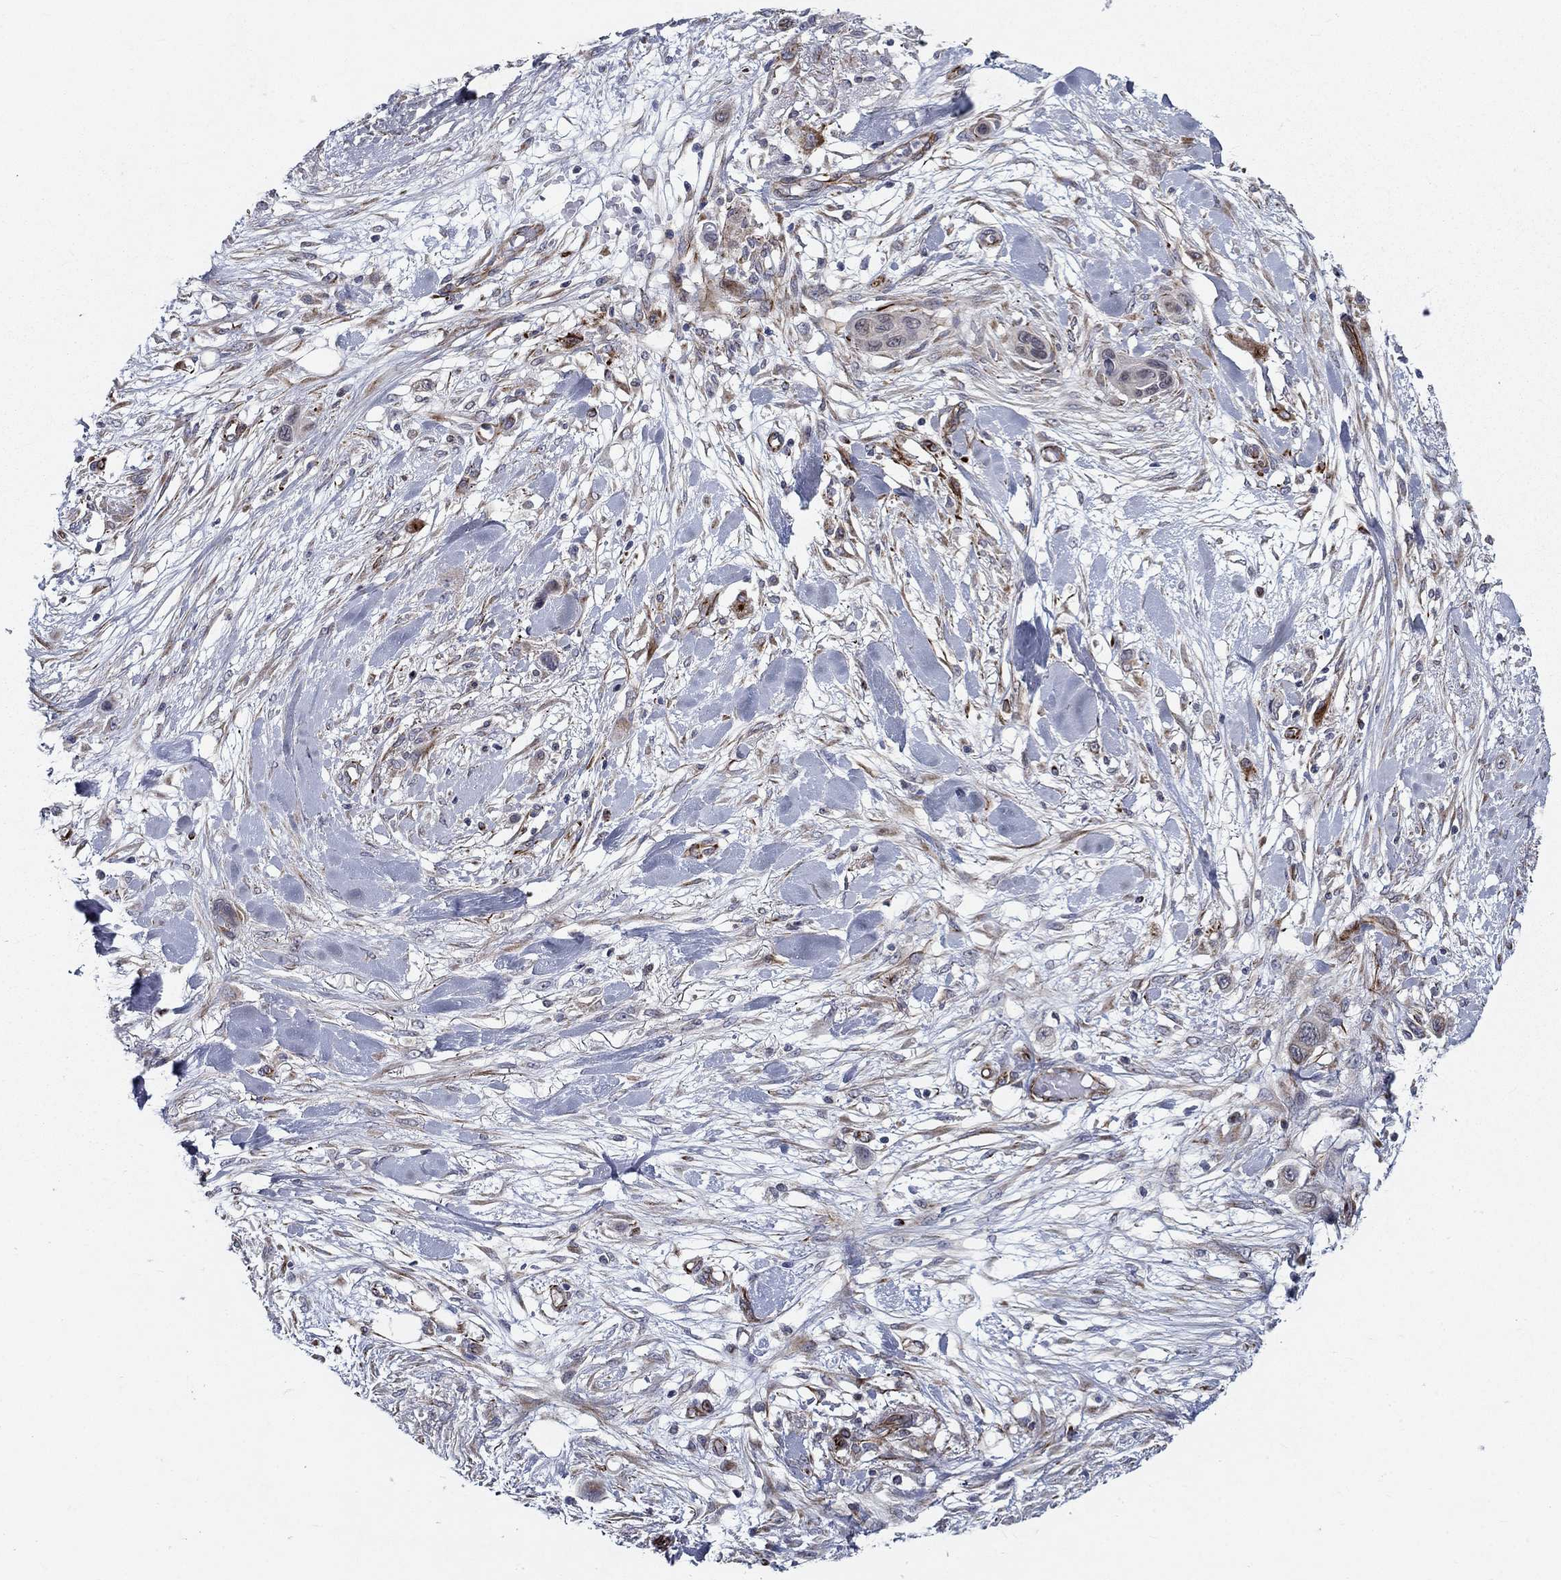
{"staining": {"intensity": "negative", "quantity": "none", "location": "none"}, "tissue": "skin cancer", "cell_type": "Tumor cells", "image_type": "cancer", "snomed": [{"axis": "morphology", "description": "Squamous cell carcinoma, NOS"}, {"axis": "topography", "description": "Skin"}], "caption": "A photomicrograph of human squamous cell carcinoma (skin) is negative for staining in tumor cells.", "gene": "LACTB2", "patient": {"sex": "male", "age": 79}}